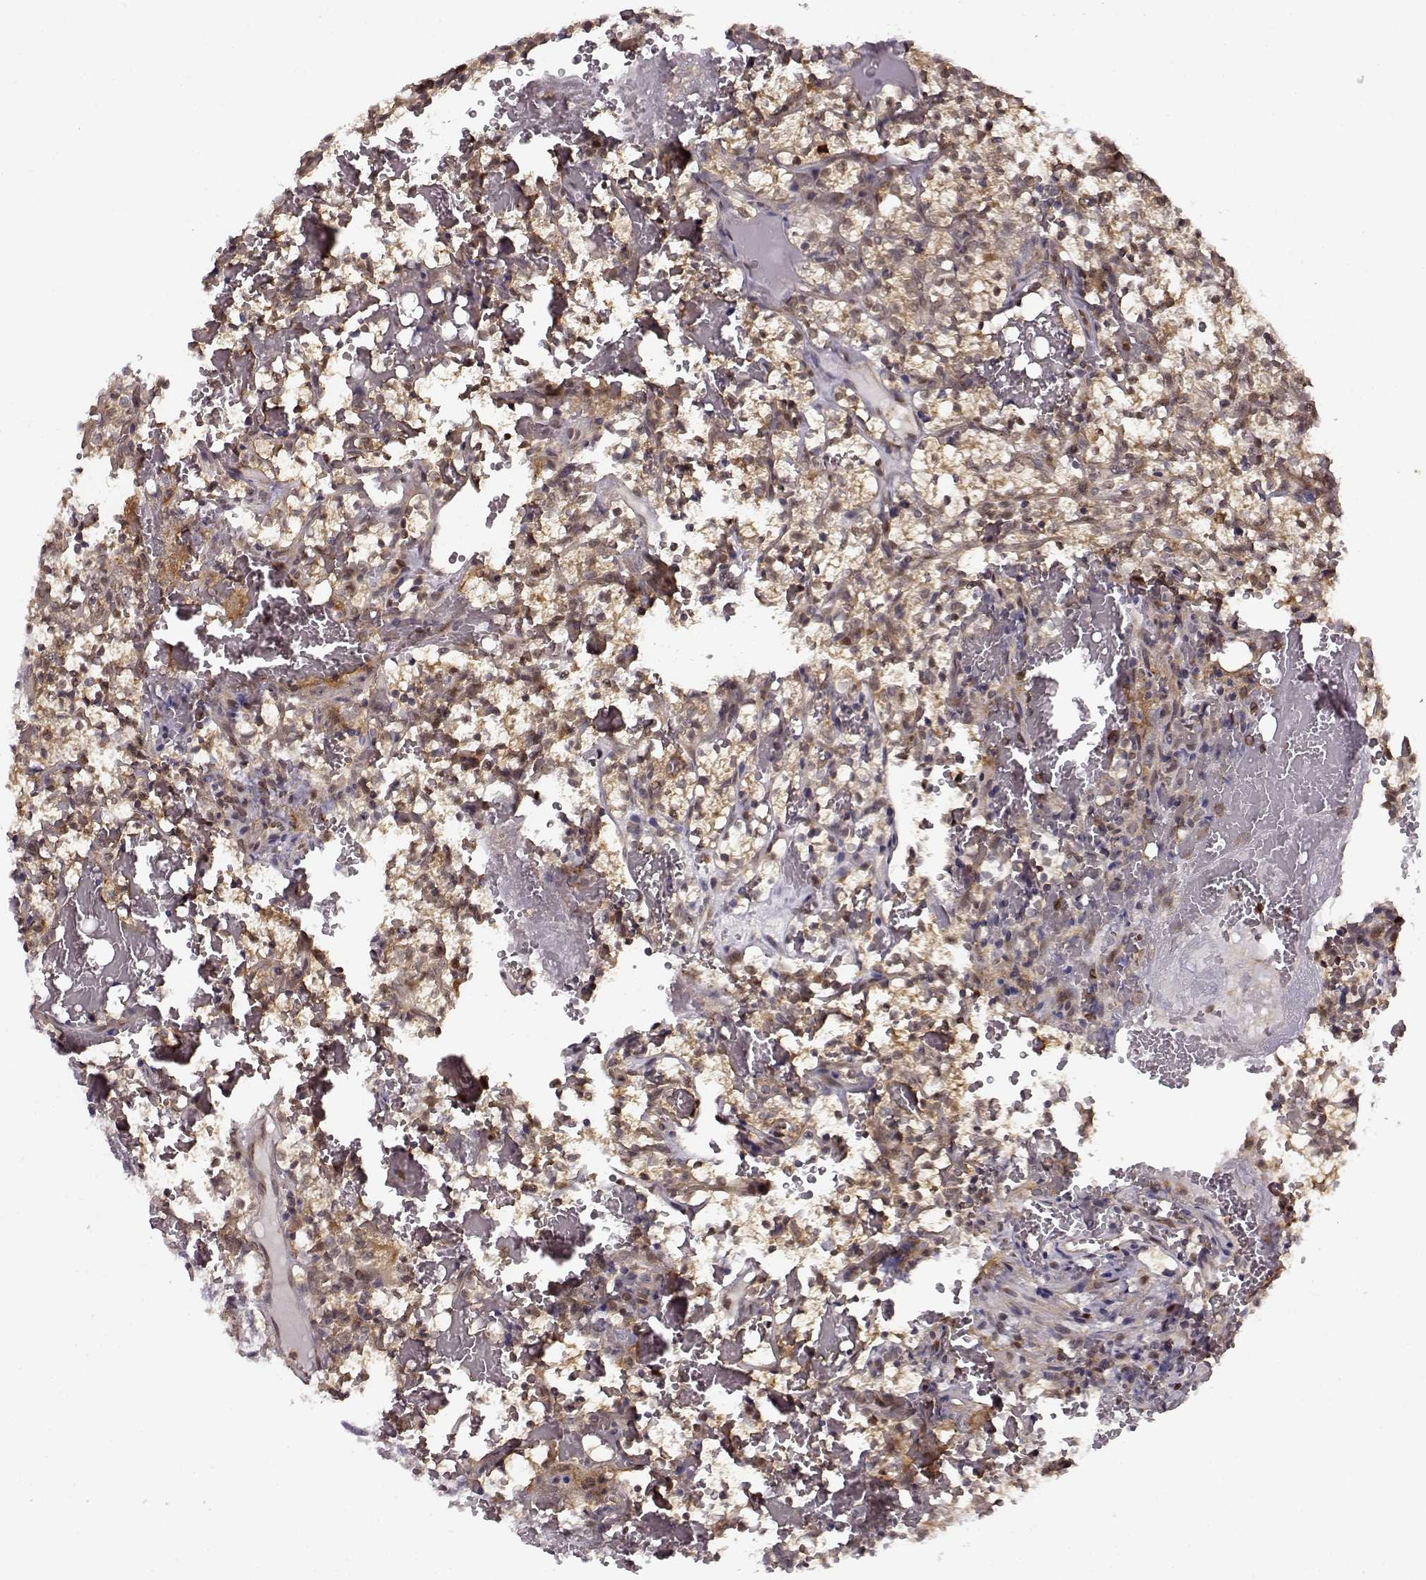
{"staining": {"intensity": "weak", "quantity": ">75%", "location": "cytoplasmic/membranous"}, "tissue": "renal cancer", "cell_type": "Tumor cells", "image_type": "cancer", "snomed": [{"axis": "morphology", "description": "Adenocarcinoma, NOS"}, {"axis": "topography", "description": "Kidney"}], "caption": "There is low levels of weak cytoplasmic/membranous staining in tumor cells of renal adenocarcinoma, as demonstrated by immunohistochemical staining (brown color).", "gene": "MFSD1", "patient": {"sex": "female", "age": 69}}